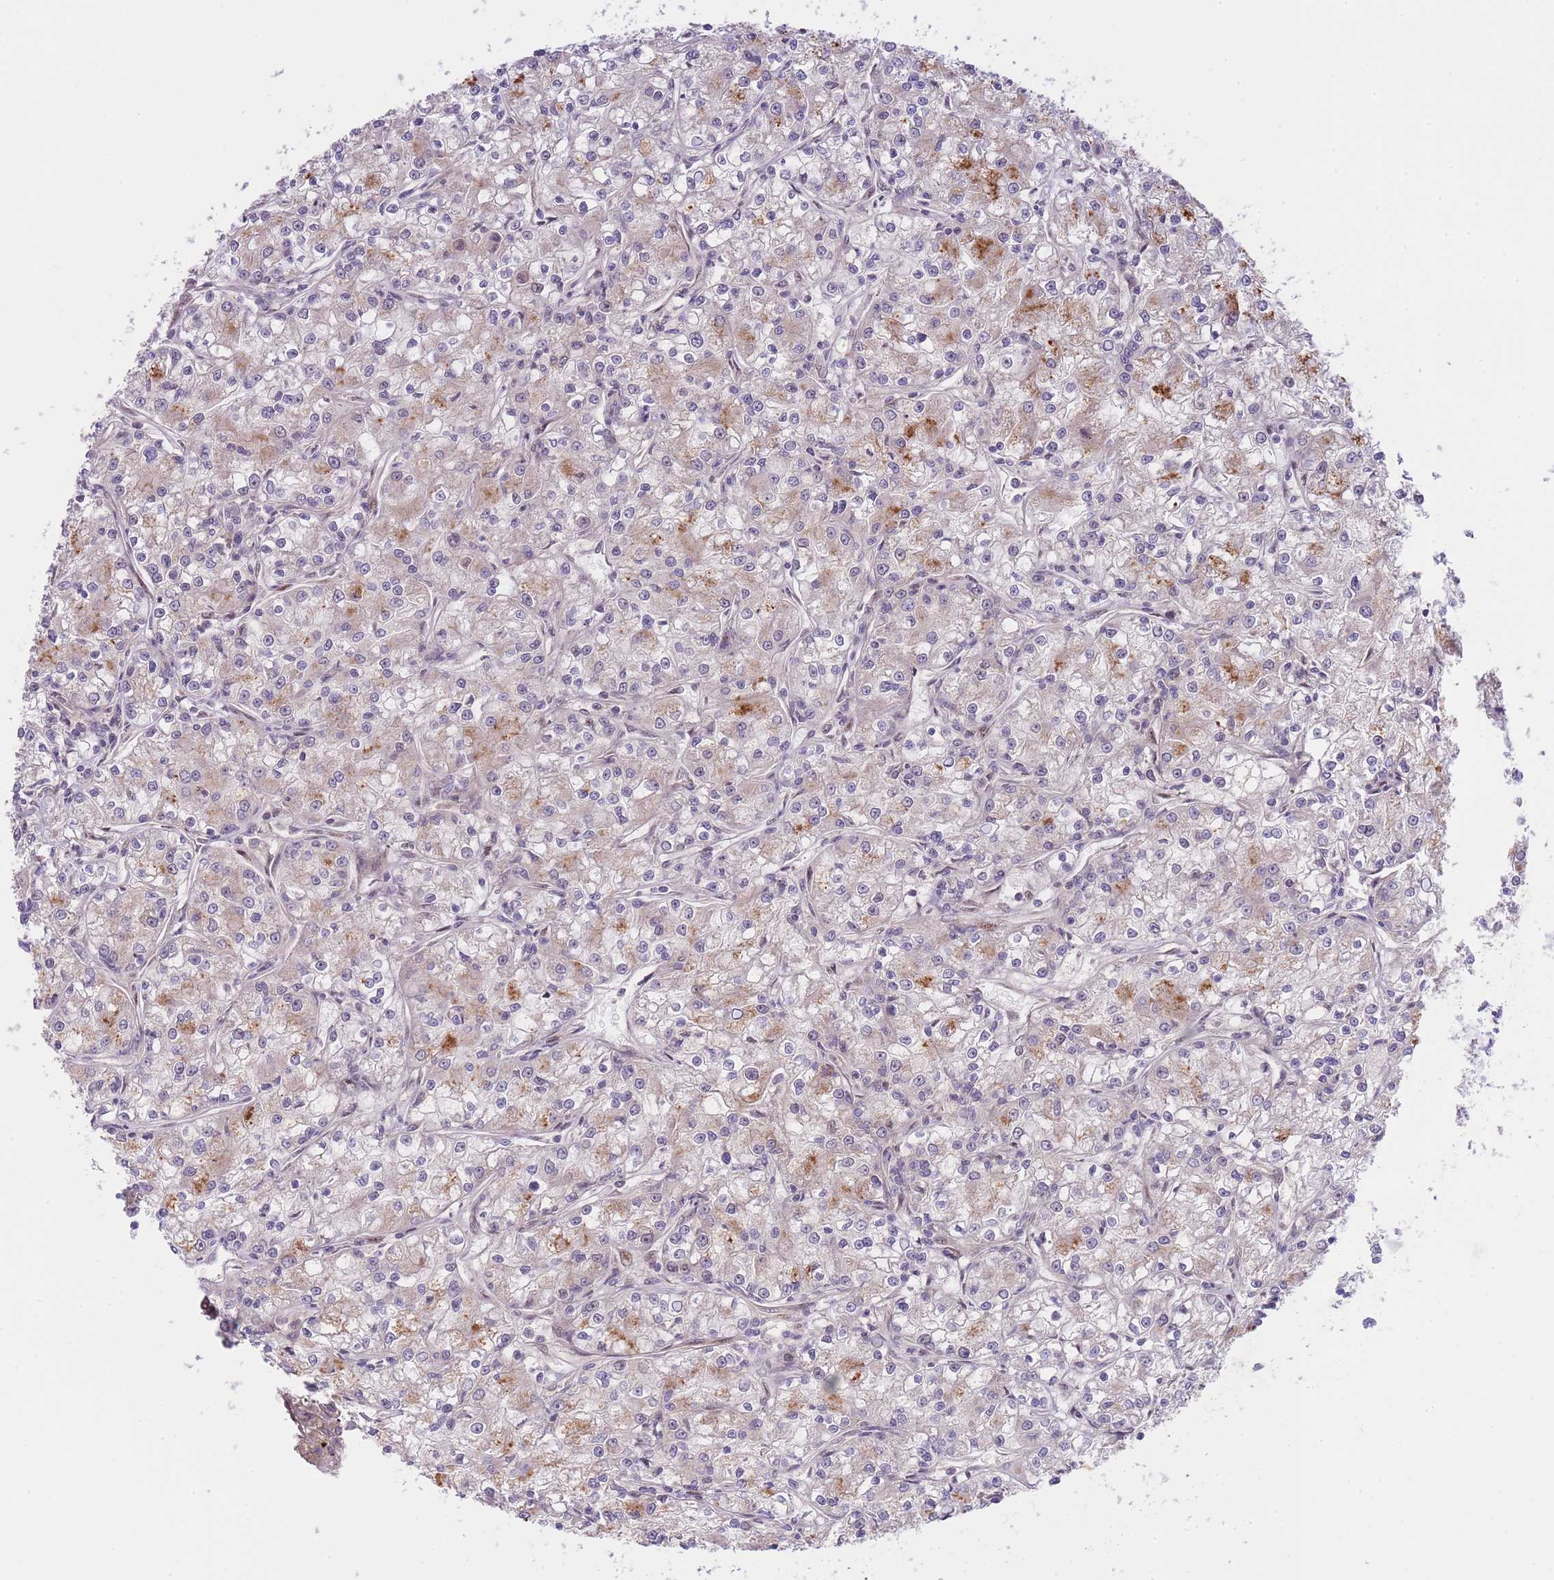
{"staining": {"intensity": "moderate", "quantity": "<25%", "location": "cytoplasmic/membranous"}, "tissue": "renal cancer", "cell_type": "Tumor cells", "image_type": "cancer", "snomed": [{"axis": "morphology", "description": "Adenocarcinoma, NOS"}, {"axis": "topography", "description": "Kidney"}], "caption": "Moderate cytoplasmic/membranous expression is appreciated in about <25% of tumor cells in renal cancer.", "gene": "PRR16", "patient": {"sex": "female", "age": 59}}